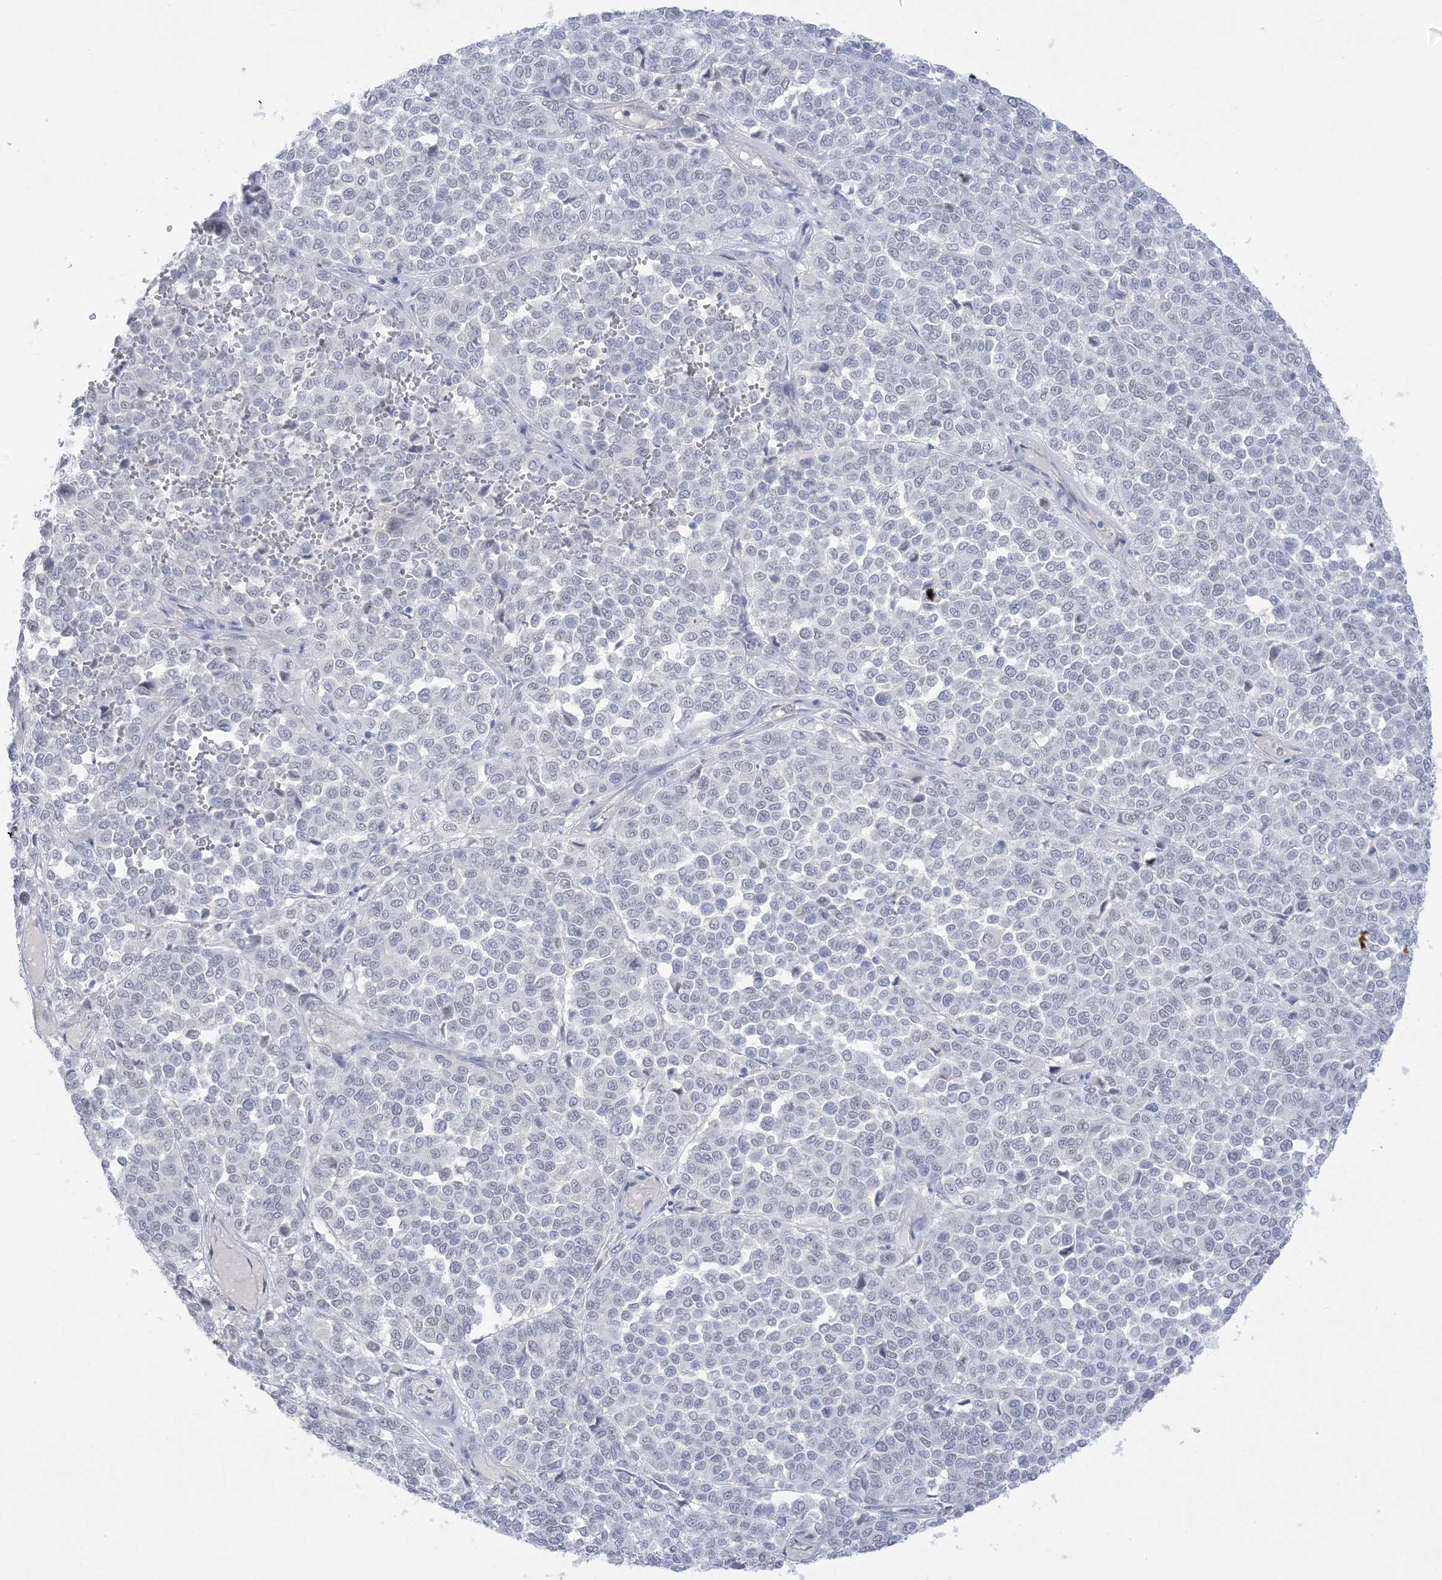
{"staining": {"intensity": "negative", "quantity": "none", "location": "none"}, "tissue": "melanoma", "cell_type": "Tumor cells", "image_type": "cancer", "snomed": [{"axis": "morphology", "description": "Malignant melanoma, Metastatic site"}, {"axis": "topography", "description": "Pancreas"}], "caption": "This is an IHC photomicrograph of human melanoma. There is no positivity in tumor cells.", "gene": "HOMEZ", "patient": {"sex": "female", "age": 30}}